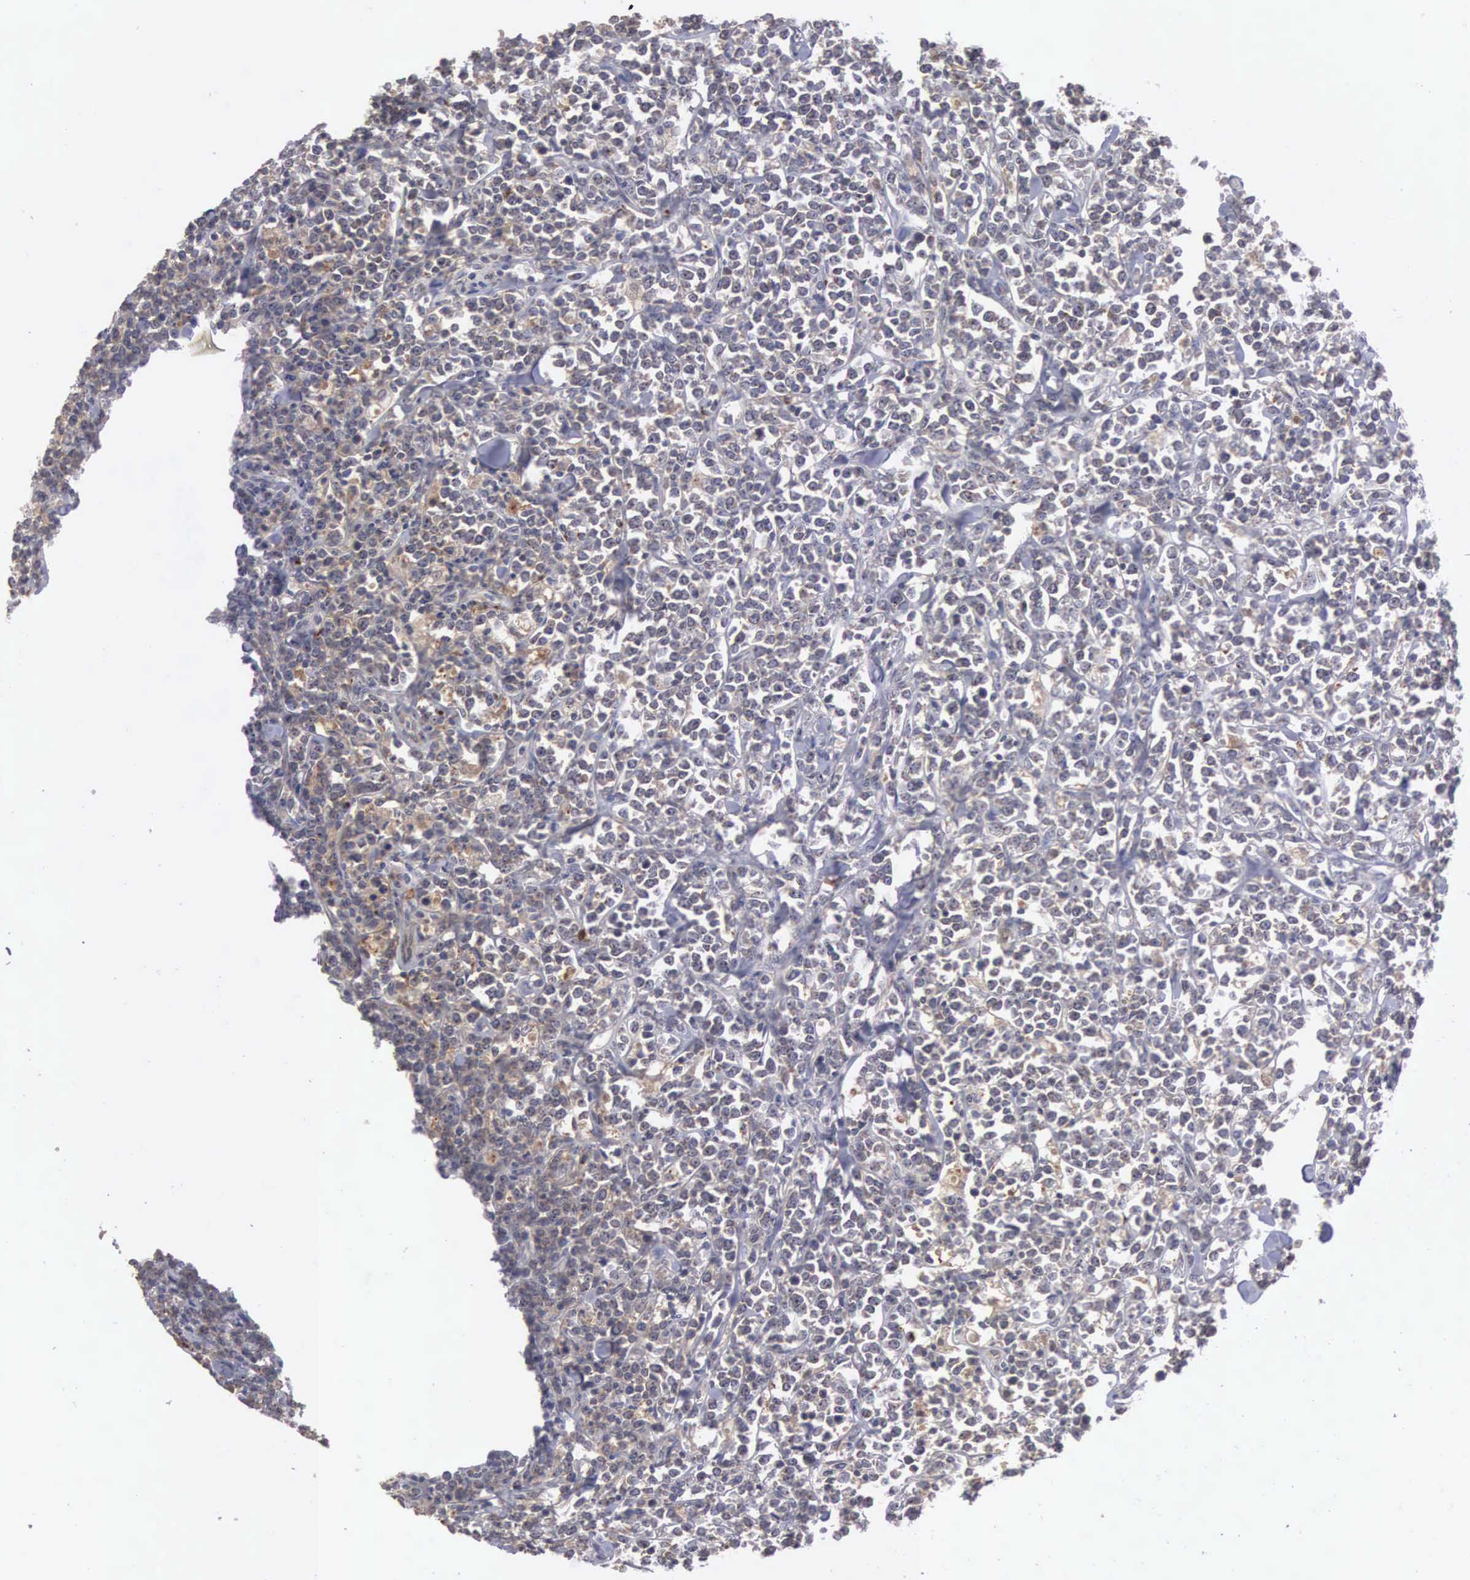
{"staining": {"intensity": "negative", "quantity": "none", "location": "none"}, "tissue": "lymphoma", "cell_type": "Tumor cells", "image_type": "cancer", "snomed": [{"axis": "morphology", "description": "Malignant lymphoma, non-Hodgkin's type, High grade"}, {"axis": "topography", "description": "Small intestine"}, {"axis": "topography", "description": "Colon"}], "caption": "DAB (3,3'-diaminobenzidine) immunohistochemical staining of human malignant lymphoma, non-Hodgkin's type (high-grade) exhibits no significant positivity in tumor cells. Brightfield microscopy of IHC stained with DAB (3,3'-diaminobenzidine) (brown) and hematoxylin (blue), captured at high magnification.", "gene": "AMN", "patient": {"sex": "male", "age": 8}}